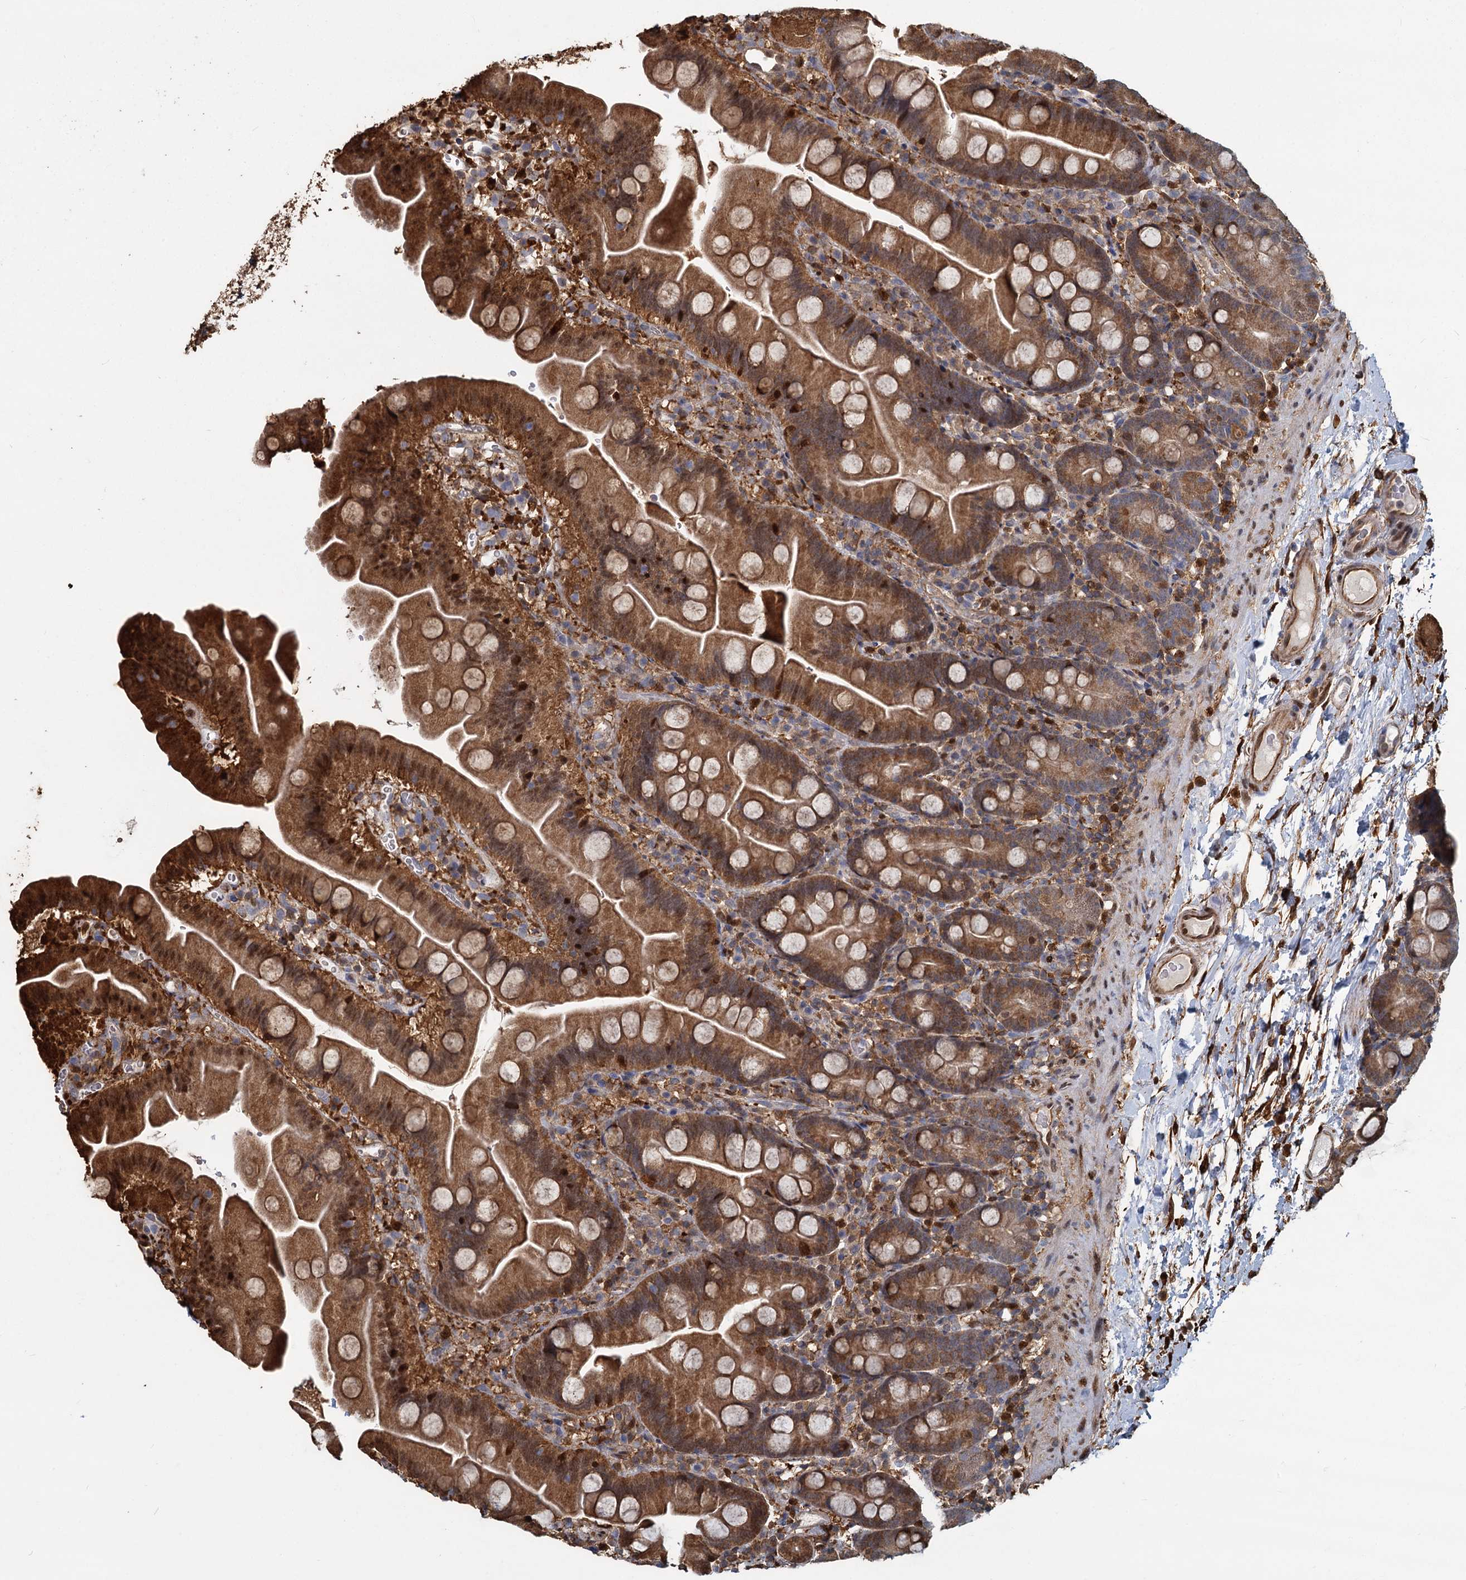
{"staining": {"intensity": "moderate", "quantity": ">75%", "location": "cytoplasmic/membranous"}, "tissue": "small intestine", "cell_type": "Glandular cells", "image_type": "normal", "snomed": [{"axis": "morphology", "description": "Normal tissue, NOS"}, {"axis": "topography", "description": "Small intestine"}], "caption": "Small intestine stained with IHC reveals moderate cytoplasmic/membranous expression in approximately >75% of glandular cells. The staining was performed using DAB, with brown indicating positive protein expression. Nuclei are stained blue with hematoxylin.", "gene": "S100A6", "patient": {"sex": "female", "age": 68}}